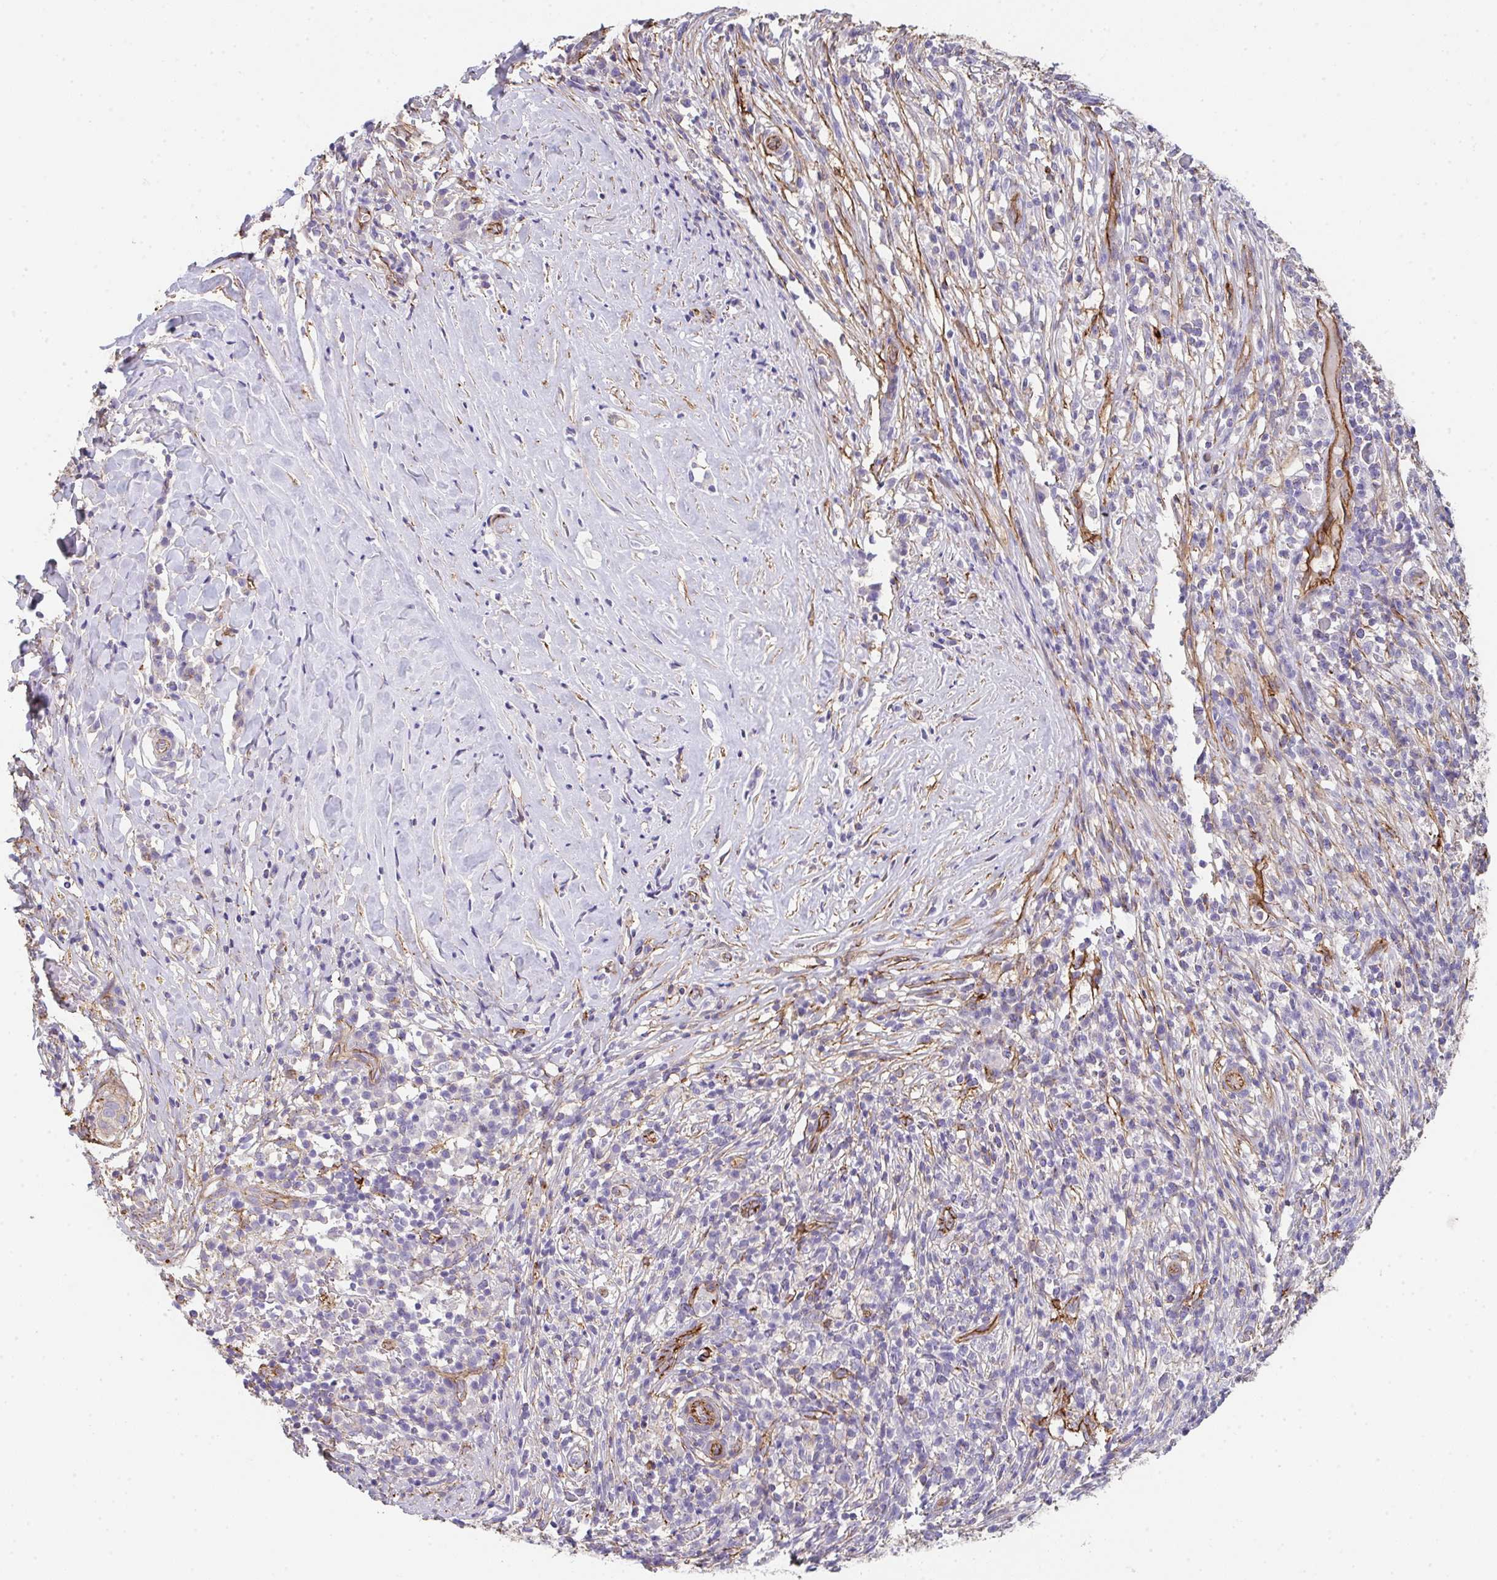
{"staining": {"intensity": "negative", "quantity": "none", "location": "none"}, "tissue": "melanoma", "cell_type": "Tumor cells", "image_type": "cancer", "snomed": [{"axis": "morphology", "description": "Malignant melanoma, NOS"}, {"axis": "topography", "description": "Skin"}], "caption": "IHC of human melanoma demonstrates no expression in tumor cells. (Immunohistochemistry (ihc), brightfield microscopy, high magnification).", "gene": "DBN1", "patient": {"sex": "male", "age": 66}}